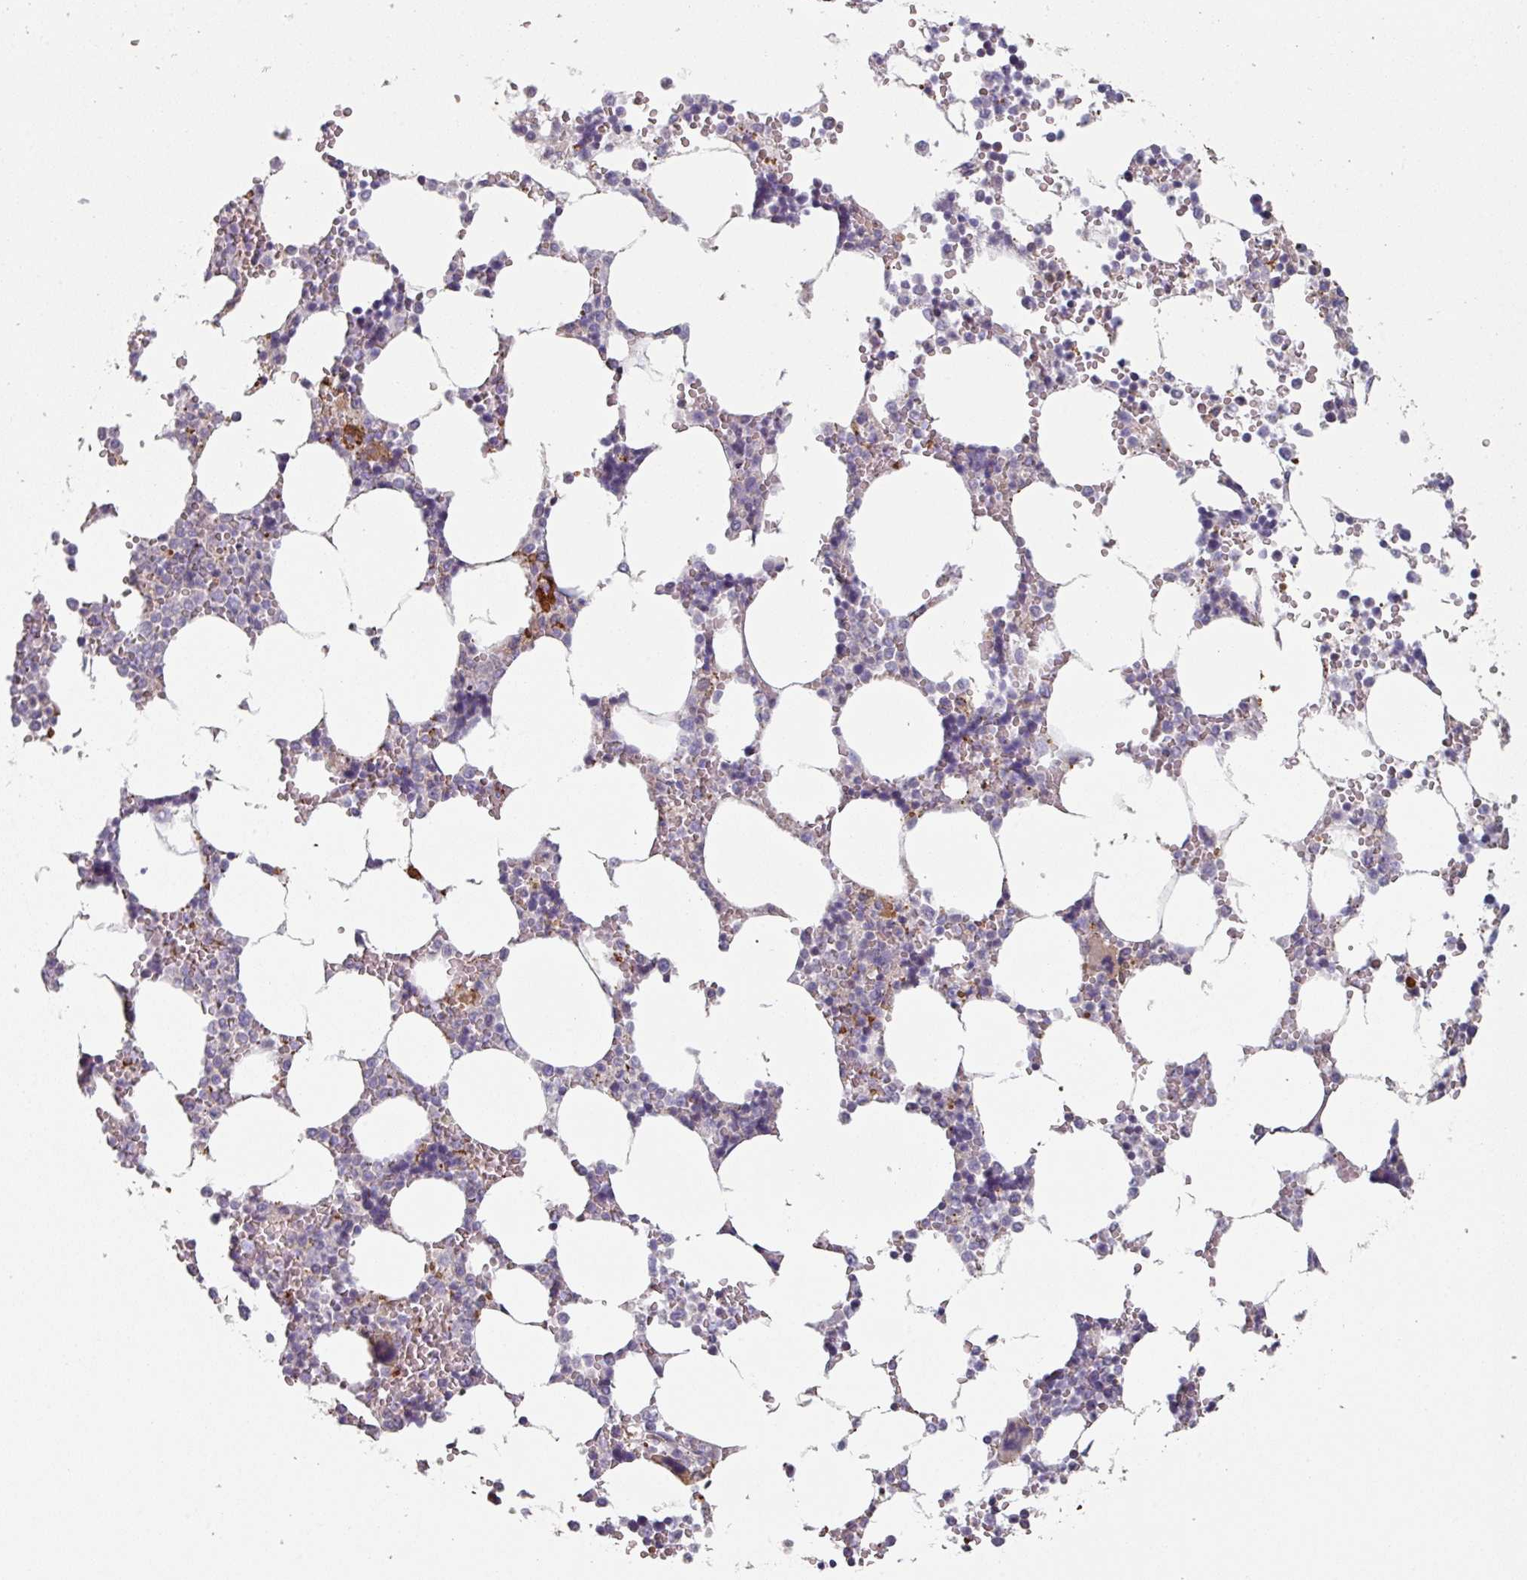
{"staining": {"intensity": "strong", "quantity": "<25%", "location": "cytoplasmic/membranous"}, "tissue": "bone marrow", "cell_type": "Hematopoietic cells", "image_type": "normal", "snomed": [{"axis": "morphology", "description": "Normal tissue, NOS"}, {"axis": "topography", "description": "Bone marrow"}], "caption": "IHC of benign human bone marrow demonstrates medium levels of strong cytoplasmic/membranous expression in approximately <25% of hematopoietic cells.", "gene": "GSTA1", "patient": {"sex": "male", "age": 64}}